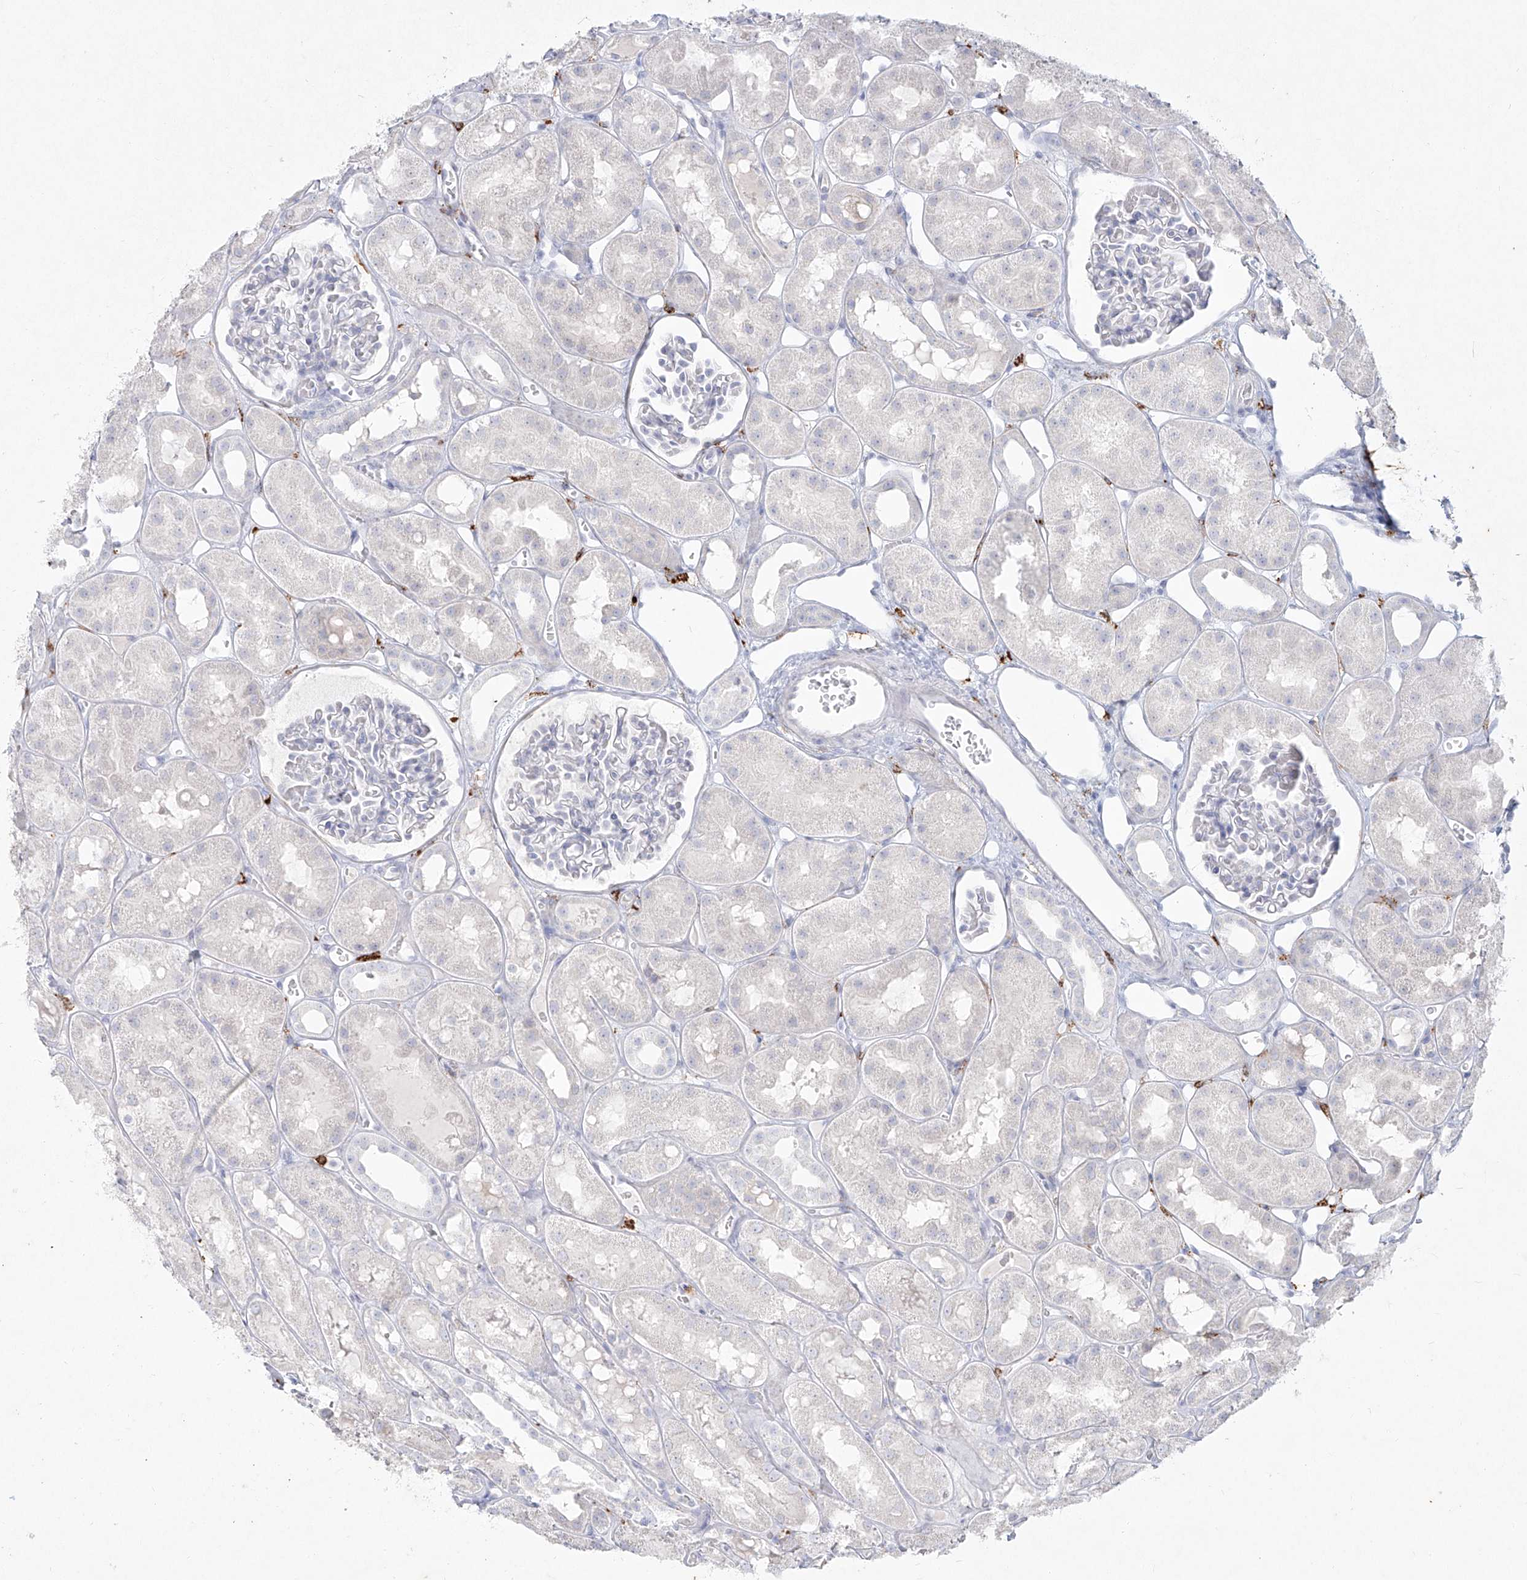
{"staining": {"intensity": "moderate", "quantity": "<25%", "location": "cytoplasmic/membranous"}, "tissue": "kidney", "cell_type": "Cells in glomeruli", "image_type": "normal", "snomed": [{"axis": "morphology", "description": "Normal tissue, NOS"}, {"axis": "topography", "description": "Kidney"}], "caption": "Brown immunohistochemical staining in unremarkable human kidney displays moderate cytoplasmic/membranous positivity in about <25% of cells in glomeruli. The protein of interest is shown in brown color, while the nuclei are stained blue.", "gene": "CD209", "patient": {"sex": "male", "age": 16}}